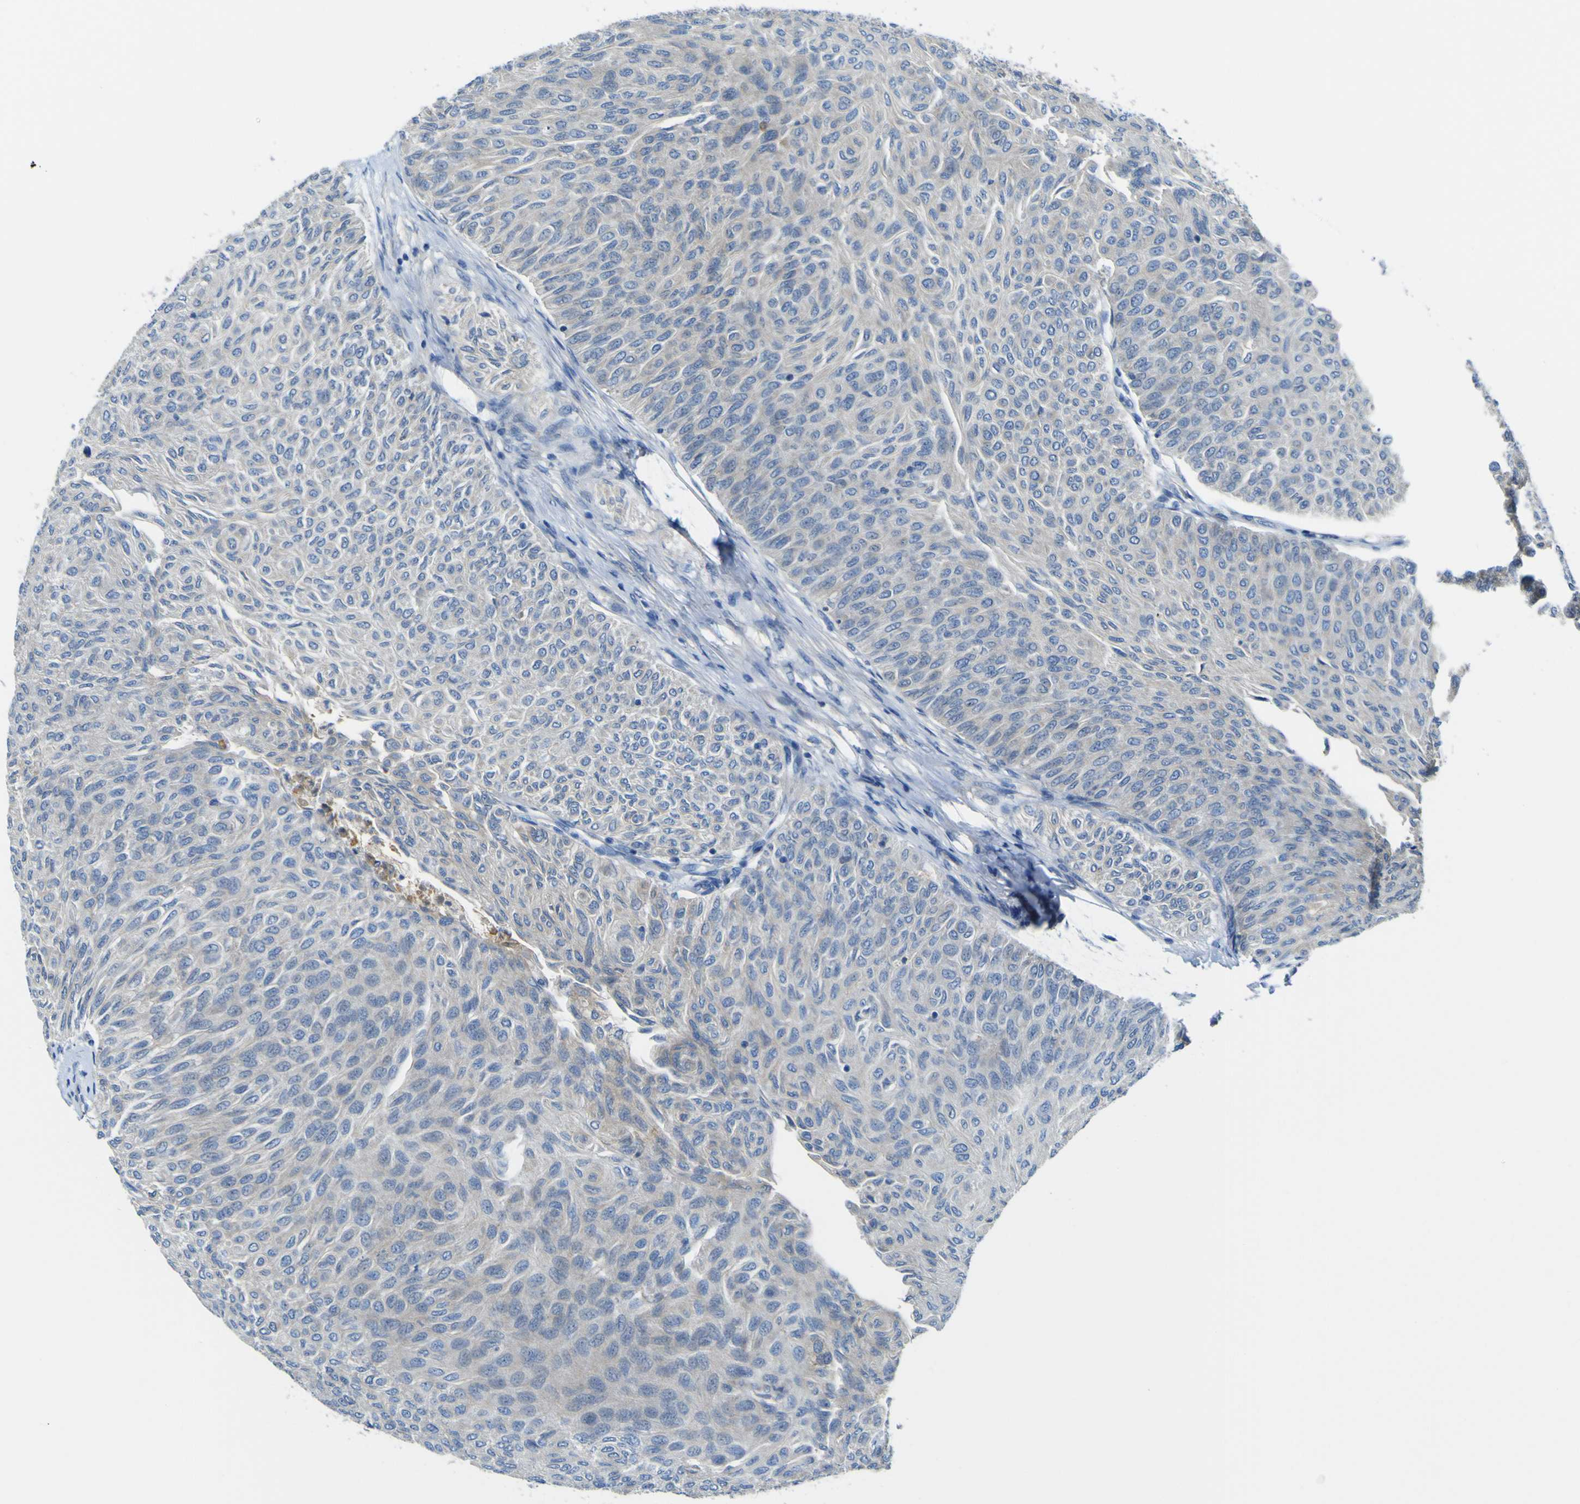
{"staining": {"intensity": "negative", "quantity": "none", "location": "none"}, "tissue": "urothelial cancer", "cell_type": "Tumor cells", "image_type": "cancer", "snomed": [{"axis": "morphology", "description": "Urothelial carcinoma, Low grade"}, {"axis": "topography", "description": "Urinary bladder"}], "caption": "Tumor cells are negative for brown protein staining in low-grade urothelial carcinoma.", "gene": "ADGRA2", "patient": {"sex": "male", "age": 78}}